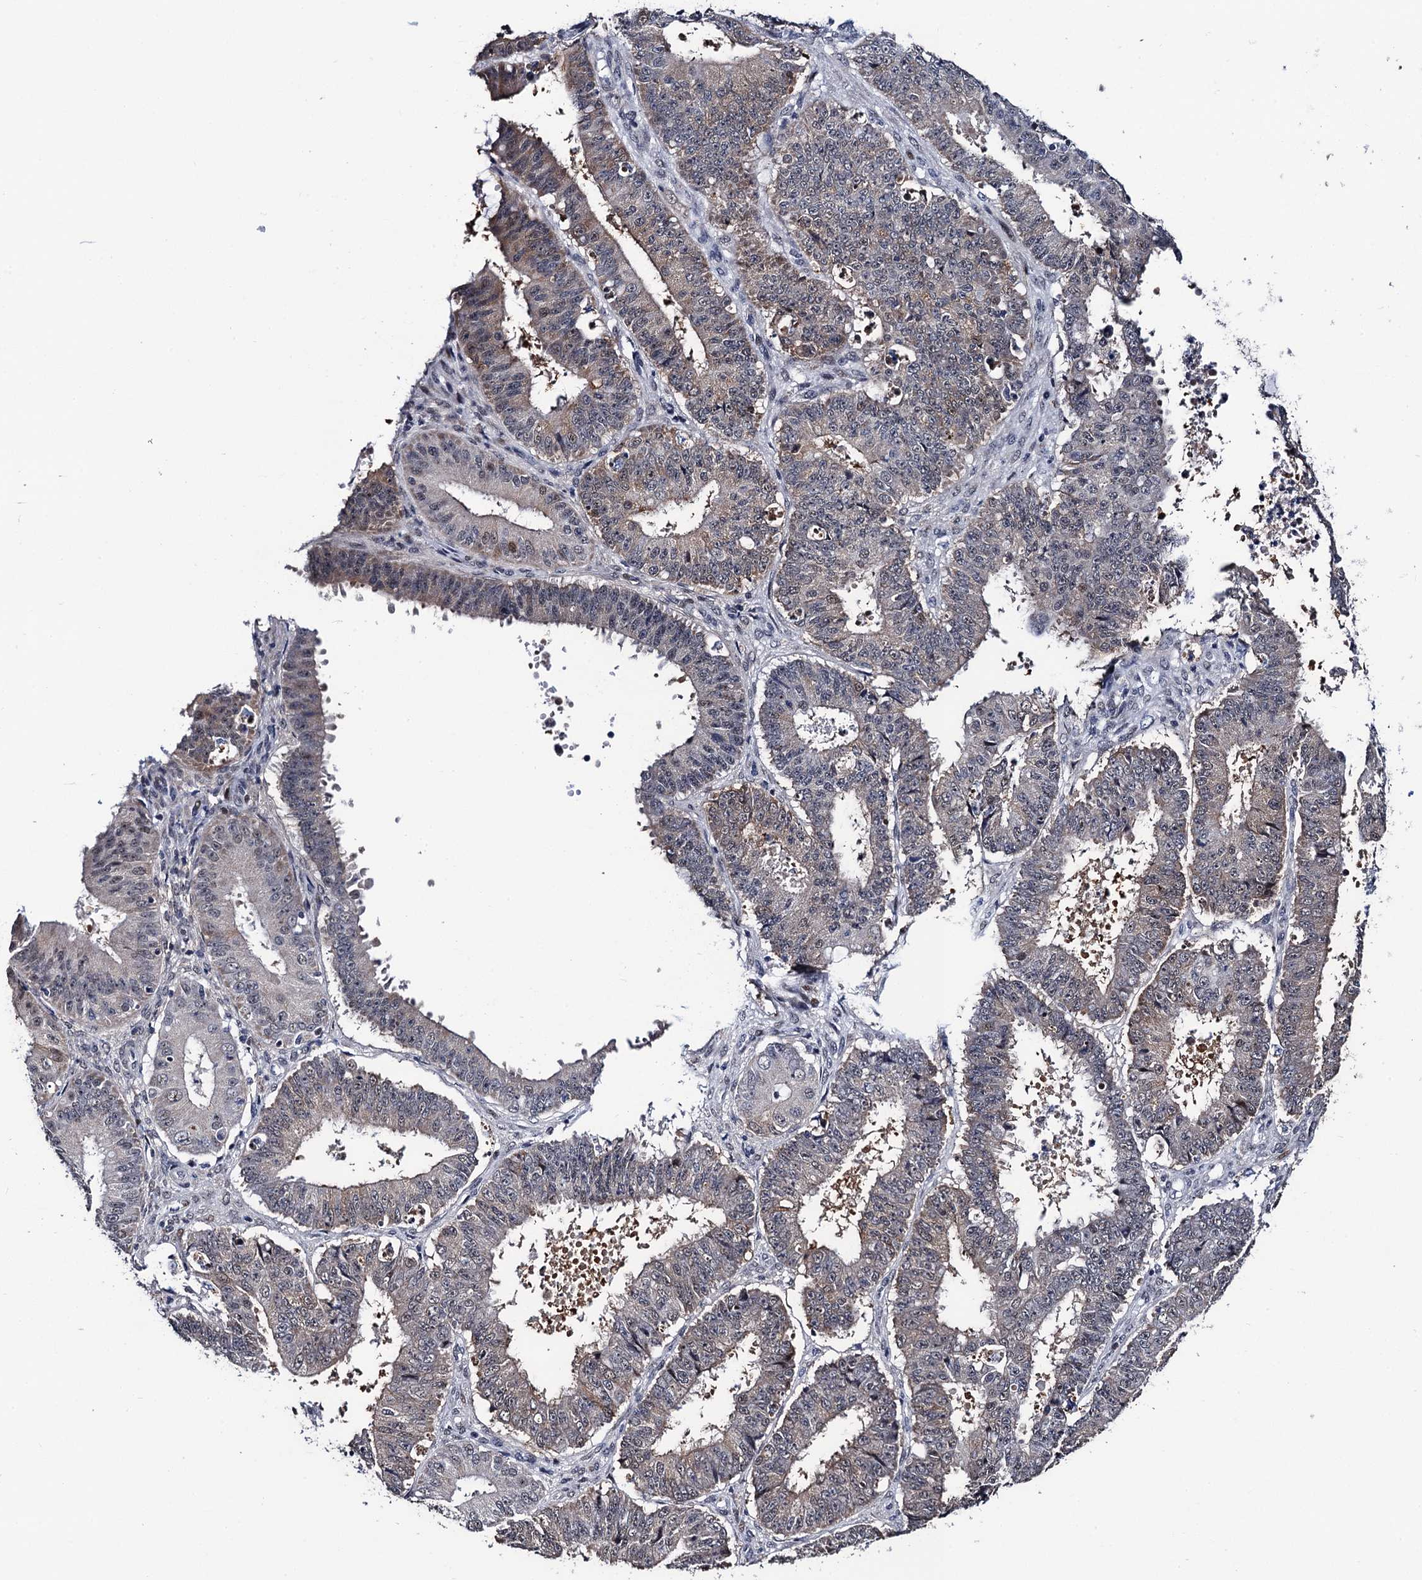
{"staining": {"intensity": "weak", "quantity": "25%-75%", "location": "cytoplasmic/membranous,nuclear"}, "tissue": "ovarian cancer", "cell_type": "Tumor cells", "image_type": "cancer", "snomed": [{"axis": "morphology", "description": "Carcinoma, endometroid"}, {"axis": "topography", "description": "Appendix"}, {"axis": "topography", "description": "Ovary"}], "caption": "DAB (3,3'-diaminobenzidine) immunohistochemical staining of human endometroid carcinoma (ovarian) reveals weak cytoplasmic/membranous and nuclear protein positivity in about 25%-75% of tumor cells. (IHC, brightfield microscopy, high magnification).", "gene": "FAM222A", "patient": {"sex": "female", "age": 42}}